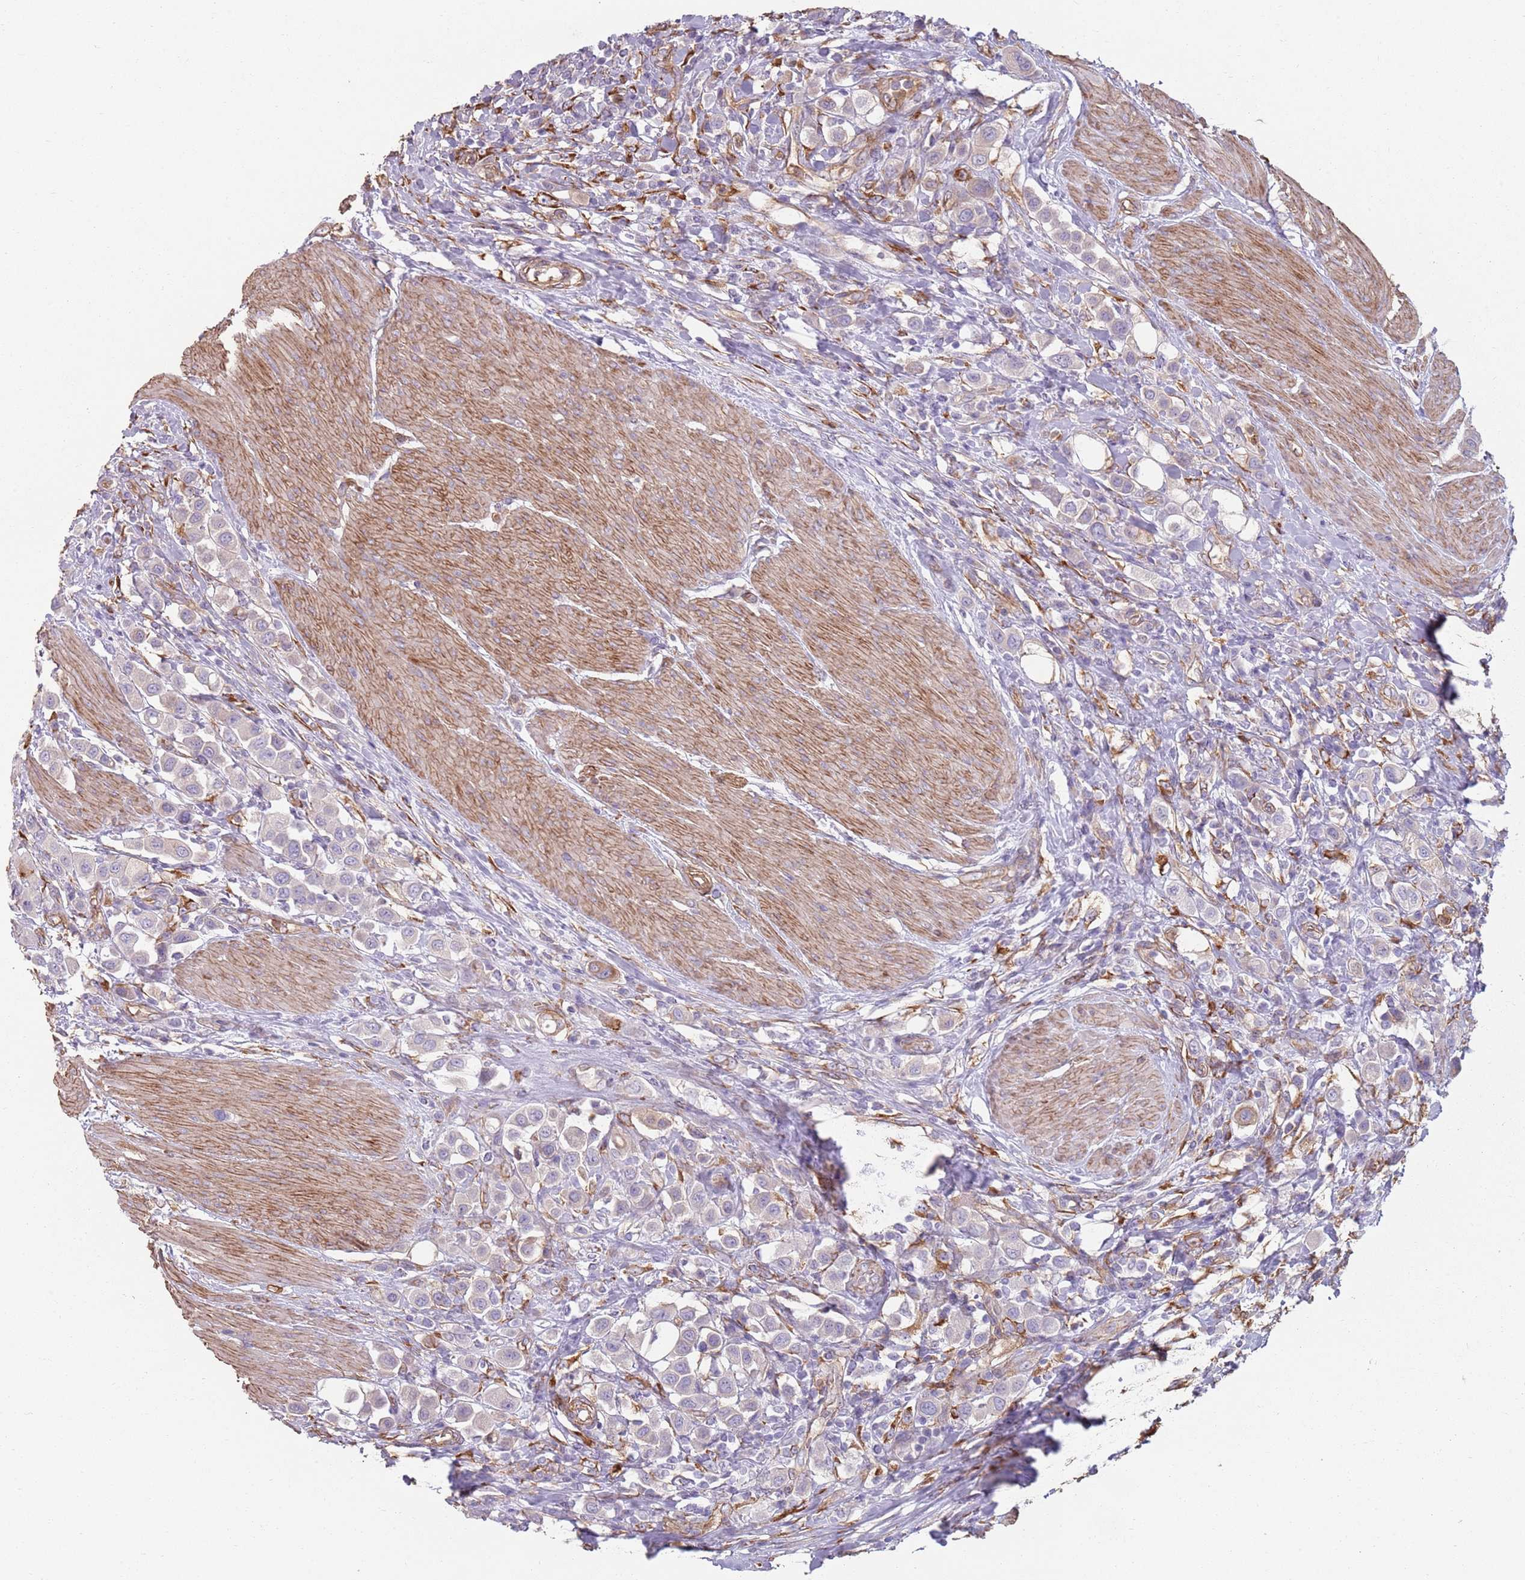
{"staining": {"intensity": "negative", "quantity": "none", "location": "none"}, "tissue": "urothelial cancer", "cell_type": "Tumor cells", "image_type": "cancer", "snomed": [{"axis": "morphology", "description": "Urothelial carcinoma, High grade"}, {"axis": "topography", "description": "Urinary bladder"}], "caption": "Tumor cells are negative for brown protein staining in urothelial carcinoma (high-grade).", "gene": "PHLPP2", "patient": {"sex": "male", "age": 50}}